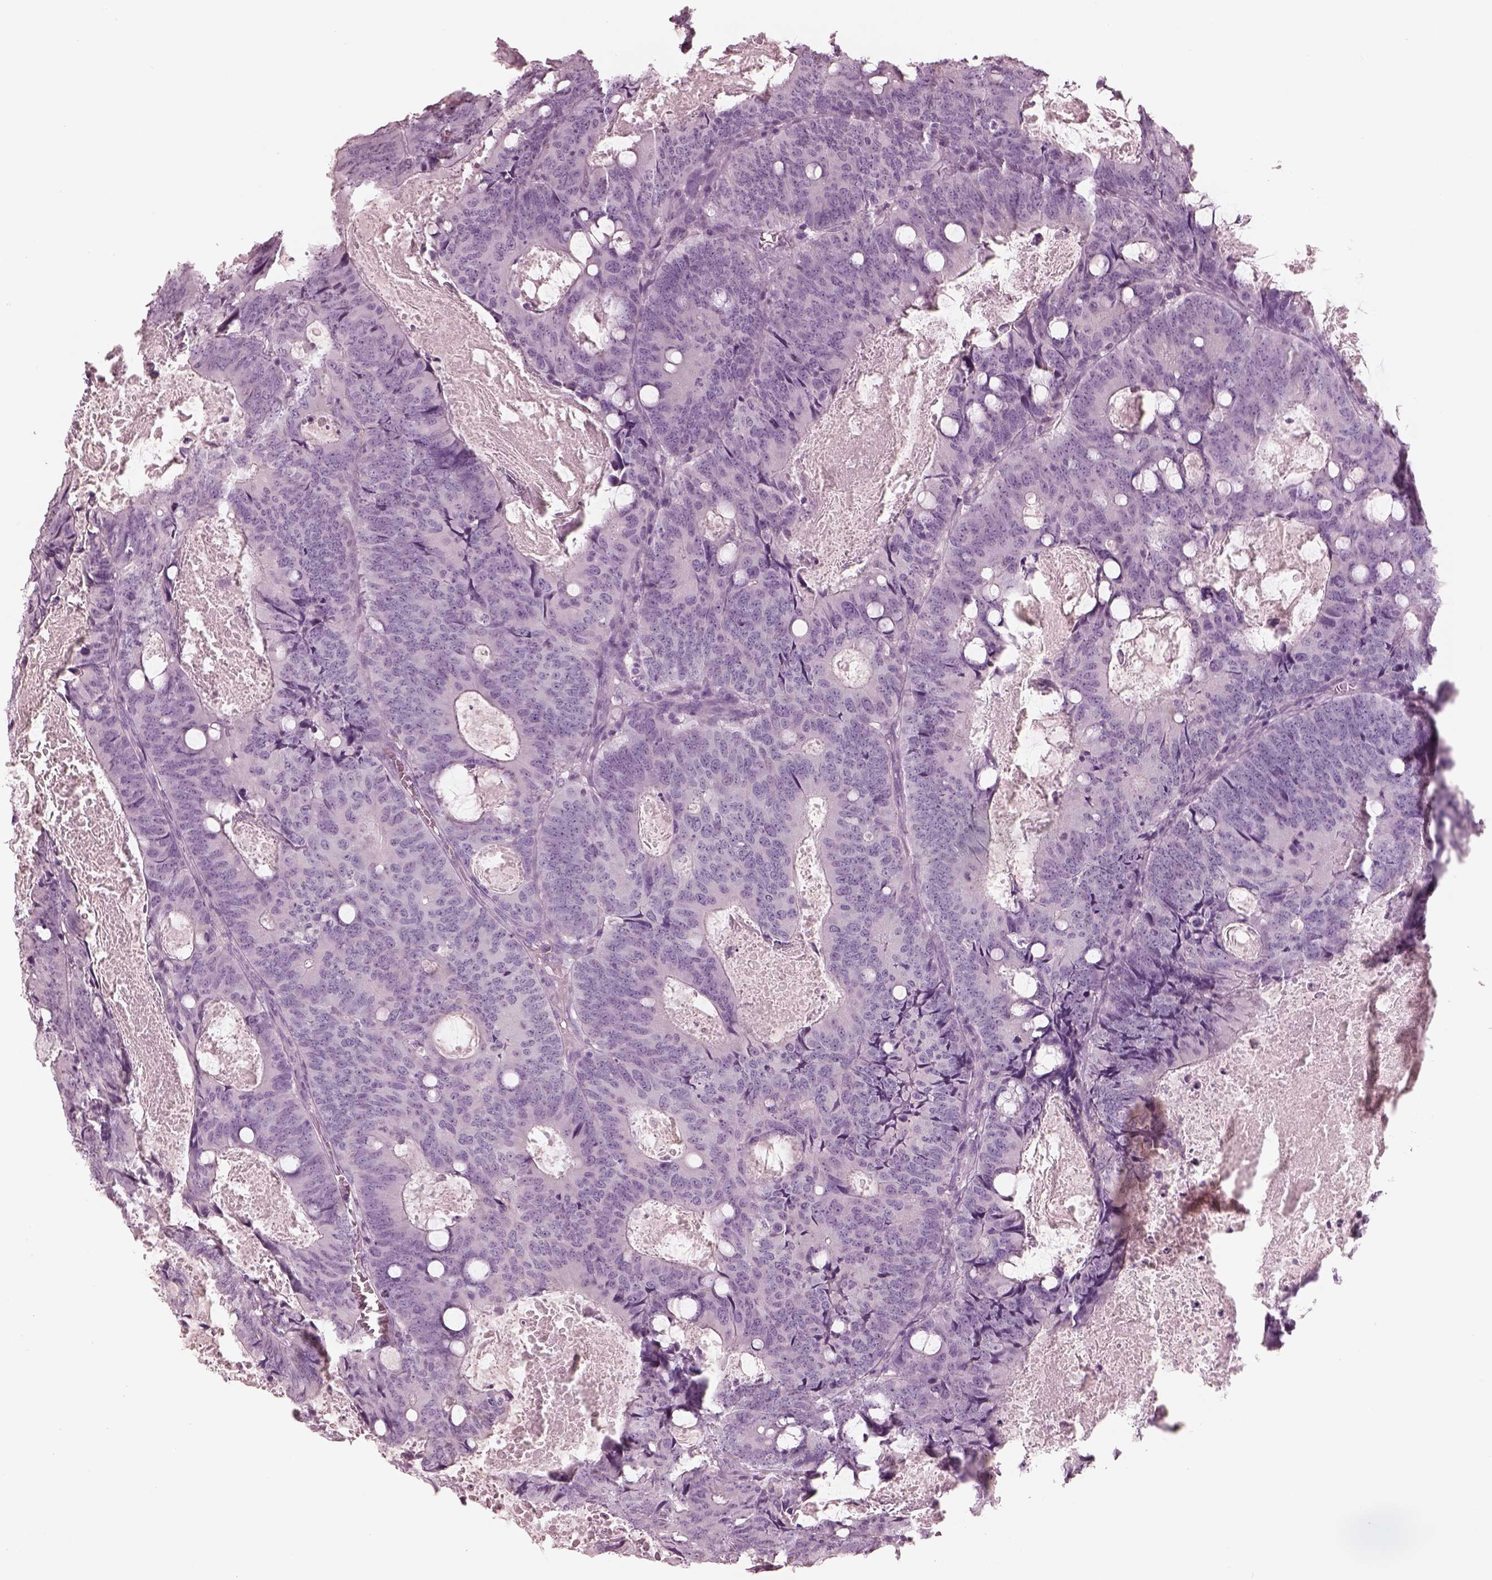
{"staining": {"intensity": "negative", "quantity": "none", "location": "none"}, "tissue": "colorectal cancer", "cell_type": "Tumor cells", "image_type": "cancer", "snomed": [{"axis": "morphology", "description": "Adenocarcinoma, NOS"}, {"axis": "topography", "description": "Colon"}], "caption": "A high-resolution micrograph shows immunohistochemistry staining of adenocarcinoma (colorectal), which reveals no significant positivity in tumor cells. (DAB IHC visualized using brightfield microscopy, high magnification).", "gene": "PON3", "patient": {"sex": "male", "age": 67}}